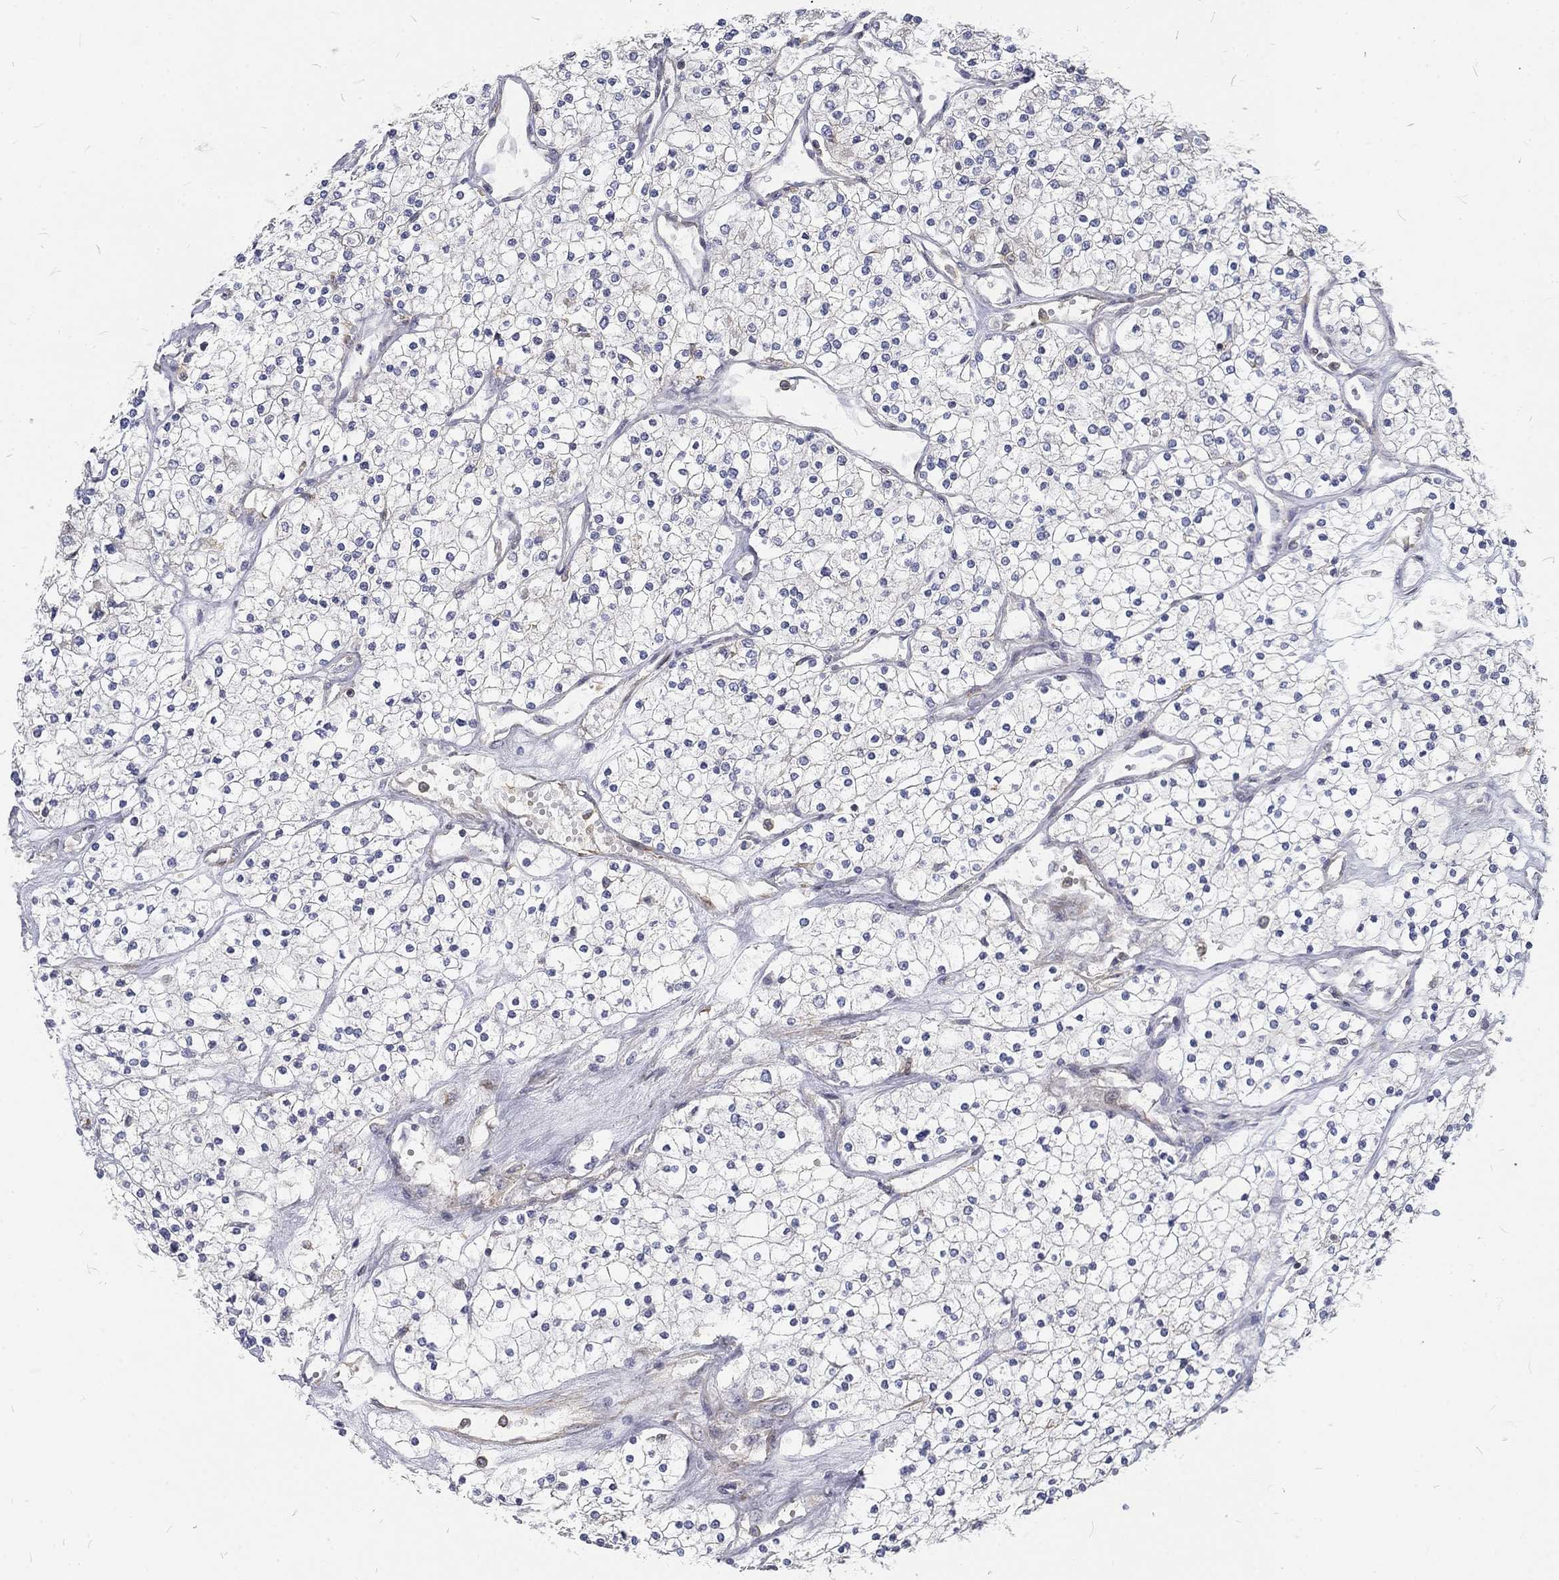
{"staining": {"intensity": "negative", "quantity": "none", "location": "none"}, "tissue": "renal cancer", "cell_type": "Tumor cells", "image_type": "cancer", "snomed": [{"axis": "morphology", "description": "Adenocarcinoma, NOS"}, {"axis": "topography", "description": "Kidney"}], "caption": "Tumor cells show no significant protein staining in adenocarcinoma (renal).", "gene": "MTMR11", "patient": {"sex": "male", "age": 80}}